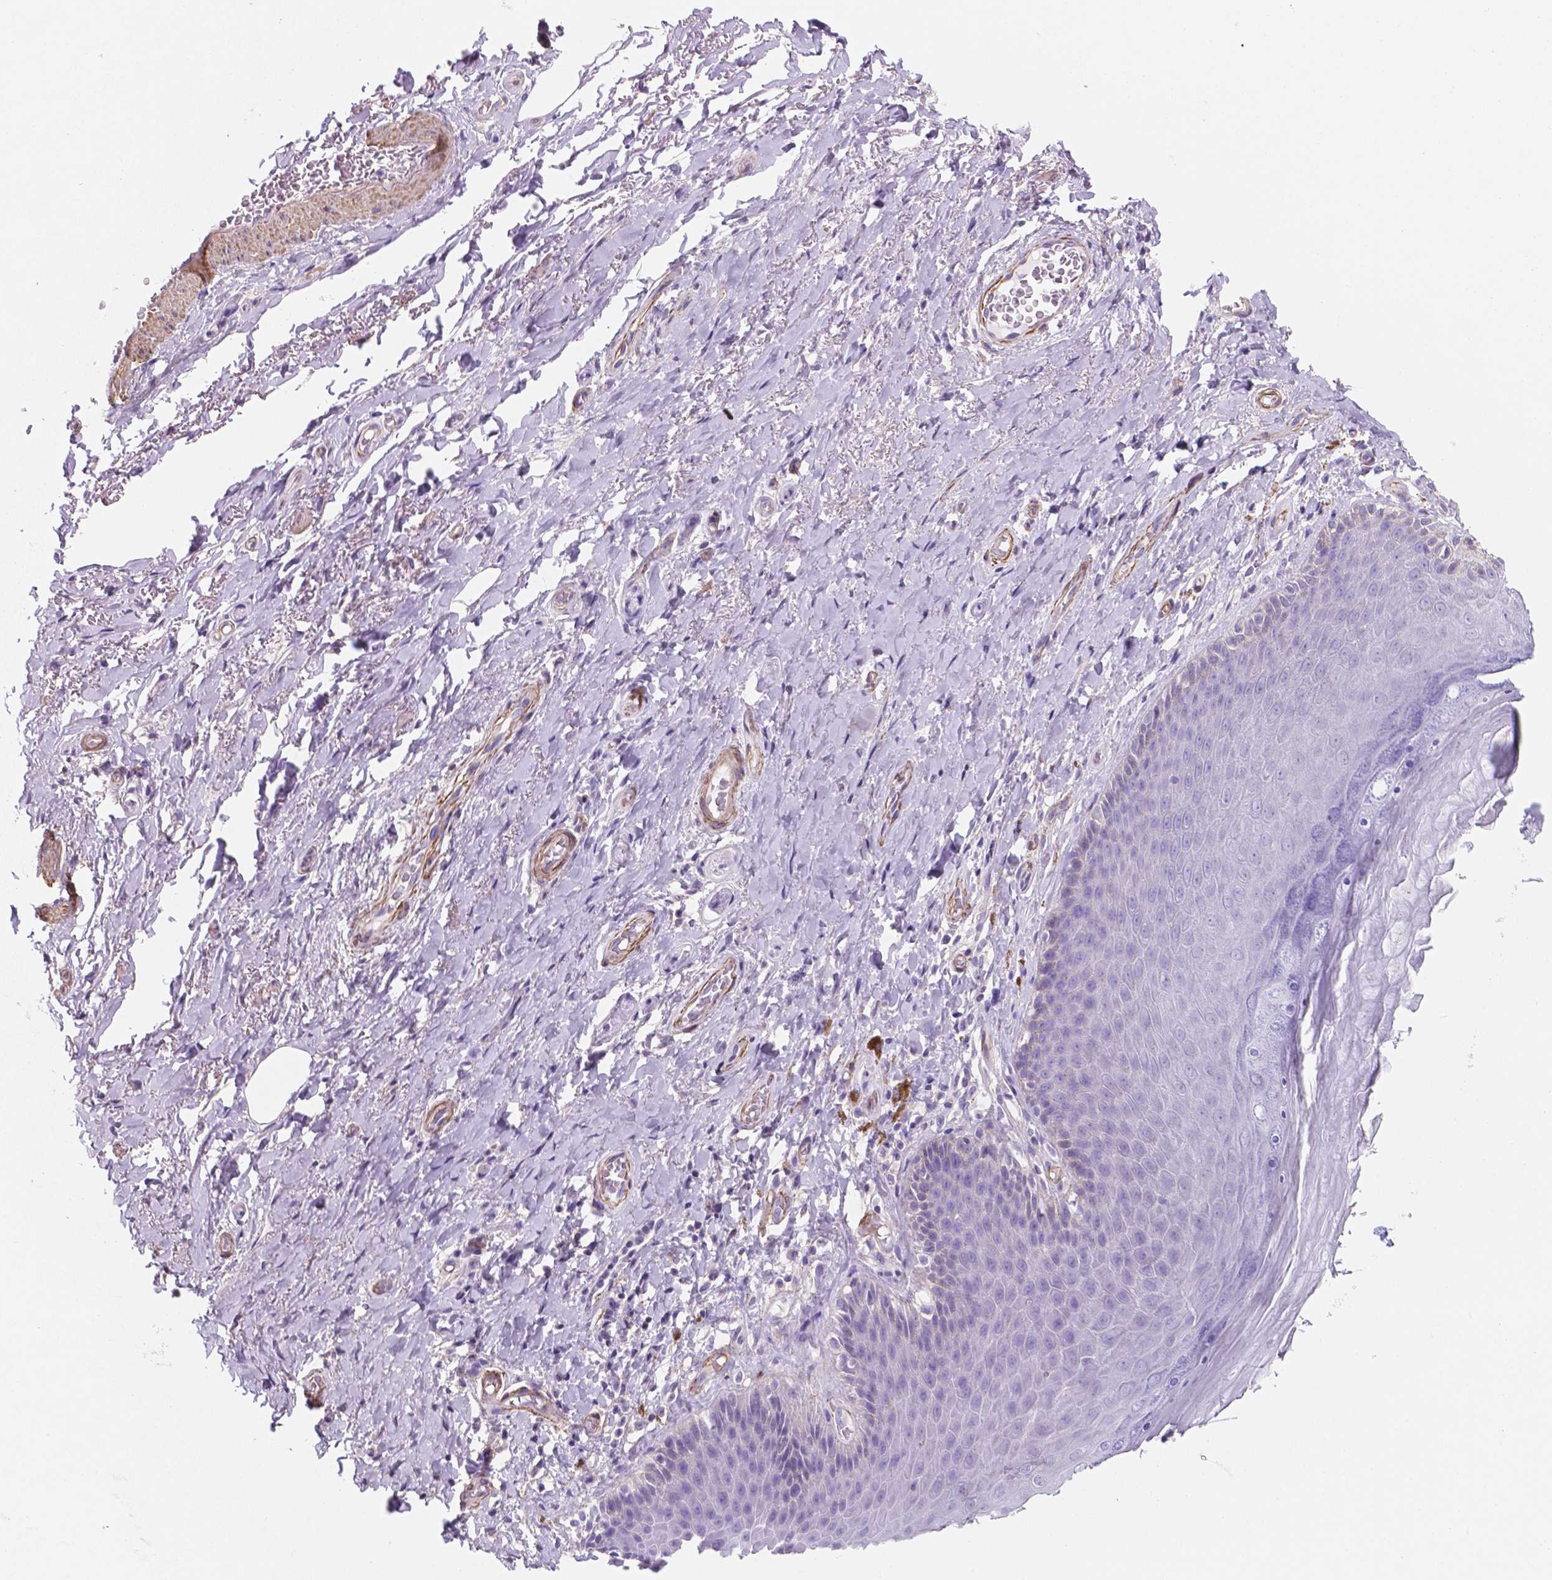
{"staining": {"intensity": "negative", "quantity": "none", "location": "none"}, "tissue": "adipose tissue", "cell_type": "Adipocytes", "image_type": "normal", "snomed": [{"axis": "morphology", "description": "Normal tissue, NOS"}, {"axis": "topography", "description": "Anal"}, {"axis": "topography", "description": "Peripheral nerve tissue"}], "caption": "Human adipose tissue stained for a protein using IHC shows no positivity in adipocytes.", "gene": "TOR2A", "patient": {"sex": "male", "age": 53}}